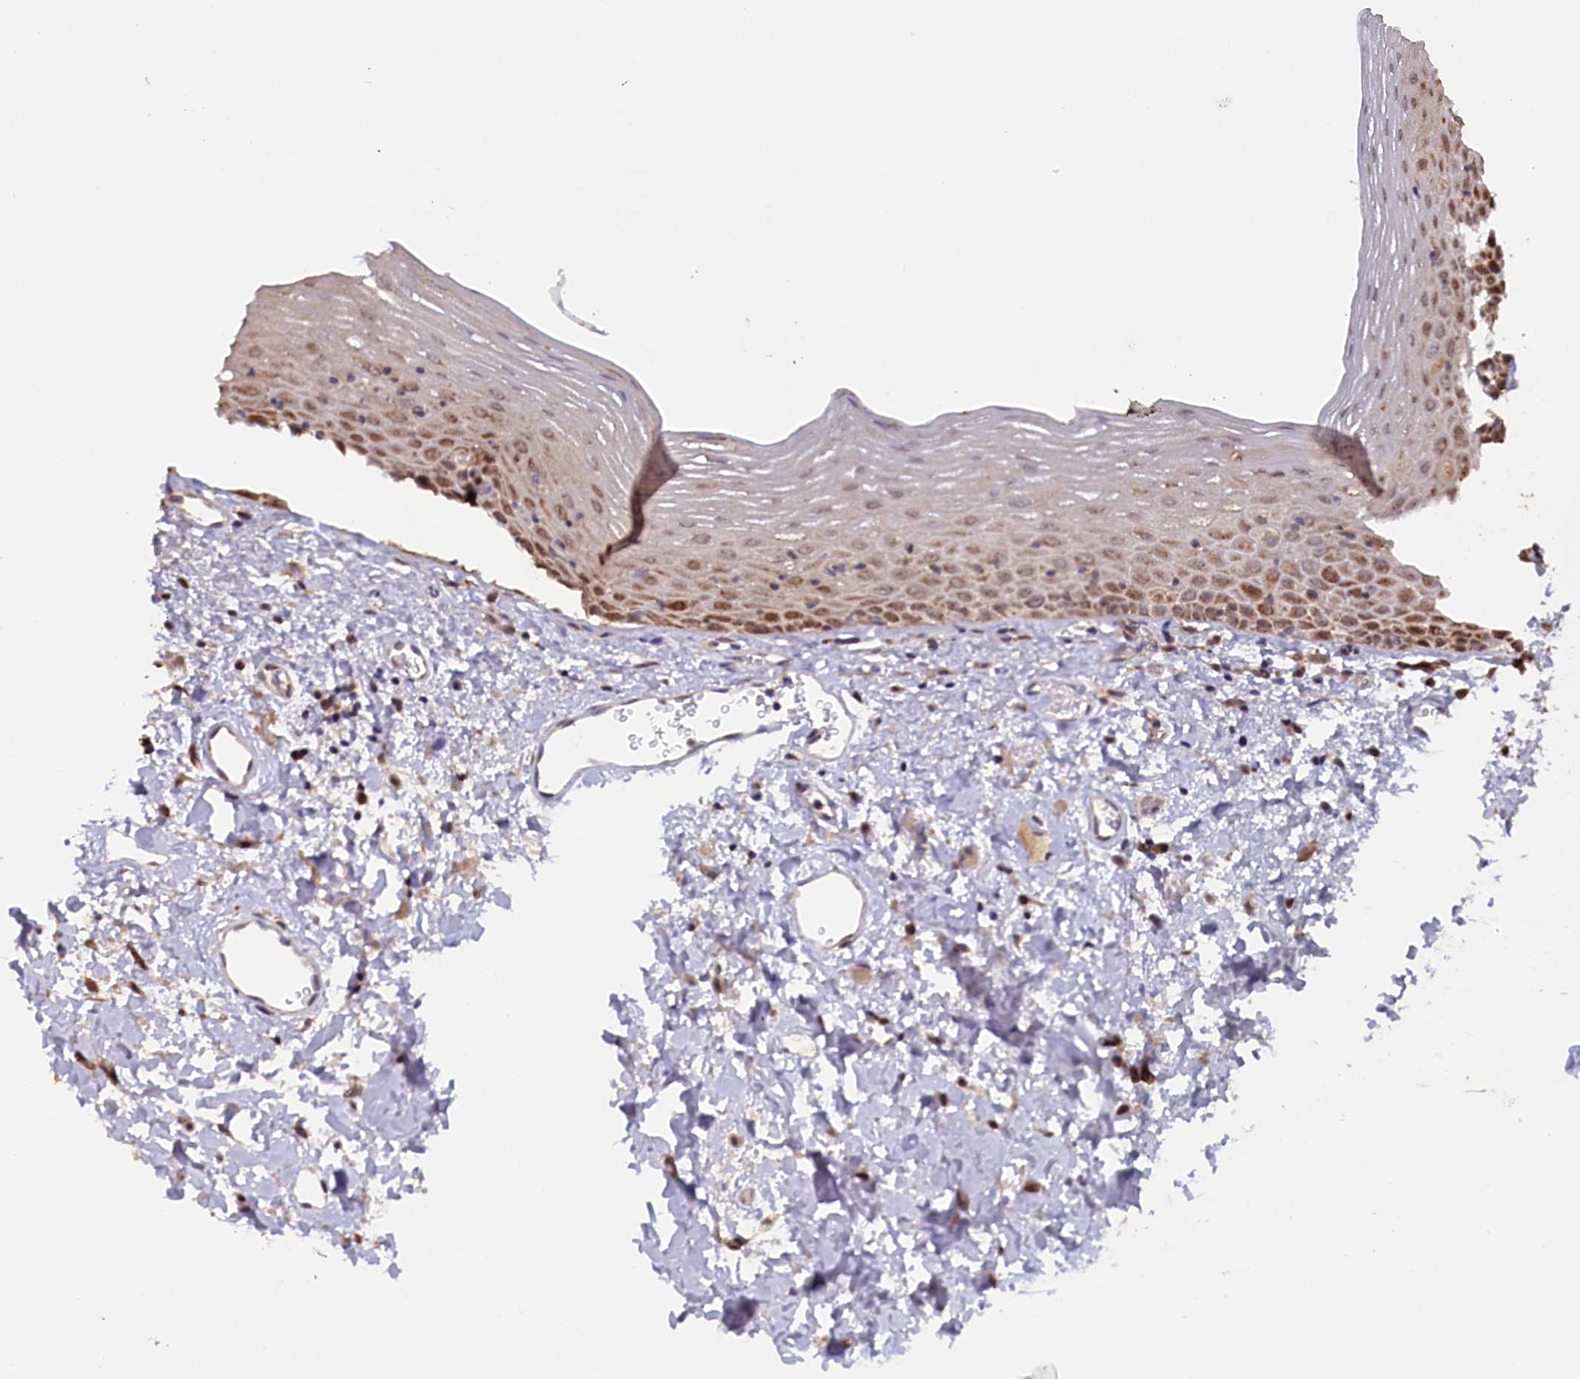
{"staining": {"intensity": "moderate", "quantity": ">75%", "location": "cytoplasmic/membranous"}, "tissue": "oral mucosa", "cell_type": "Squamous epithelial cells", "image_type": "normal", "snomed": [{"axis": "morphology", "description": "Normal tissue, NOS"}, {"axis": "topography", "description": "Oral tissue"}], "caption": "DAB (3,3'-diaminobenzidine) immunohistochemical staining of normal oral mucosa exhibits moderate cytoplasmic/membranous protein positivity in about >75% of squamous epithelial cells.", "gene": "DUS3L", "patient": {"sex": "male", "age": 74}}